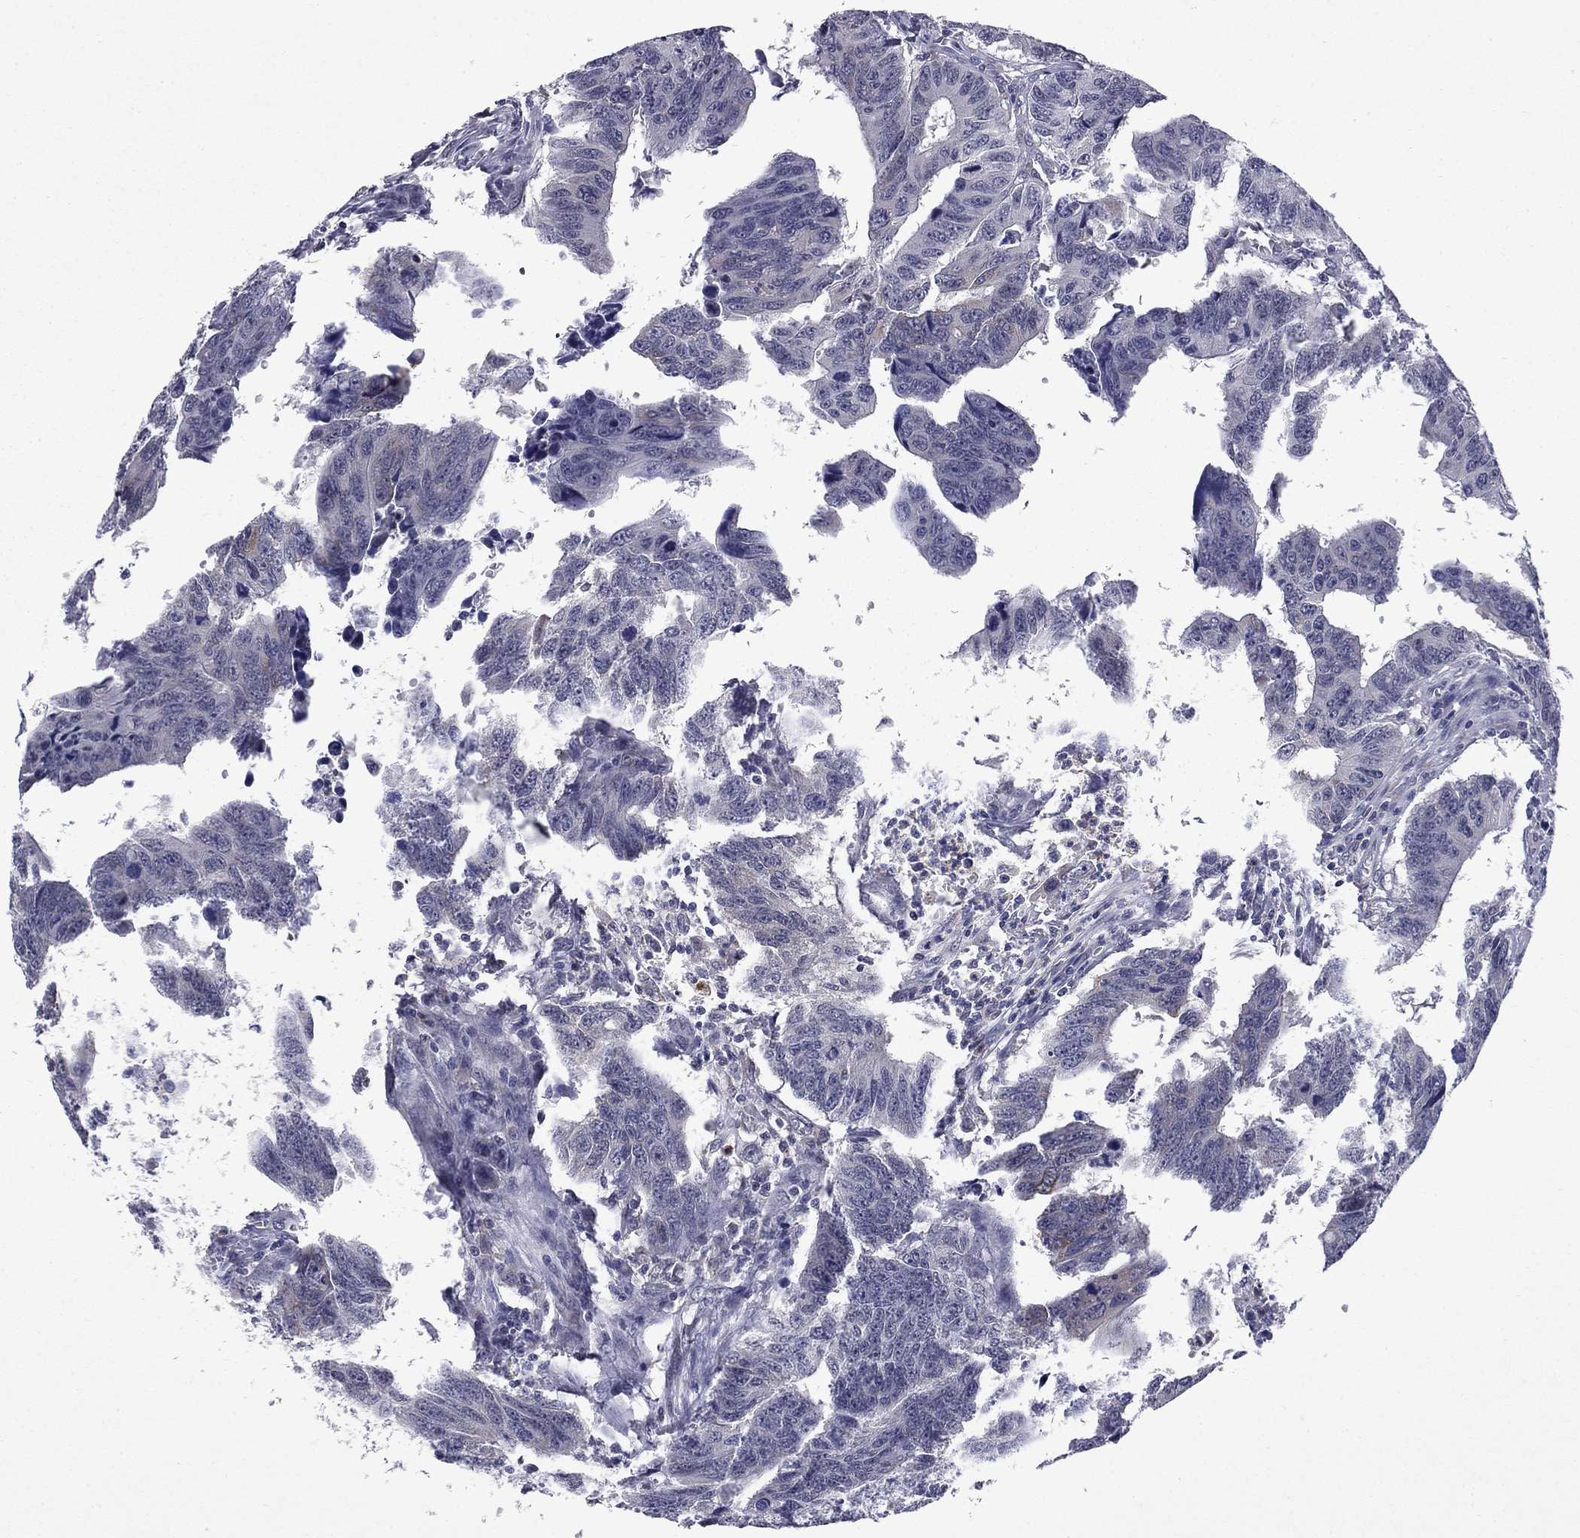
{"staining": {"intensity": "negative", "quantity": "none", "location": "none"}, "tissue": "colorectal cancer", "cell_type": "Tumor cells", "image_type": "cancer", "snomed": [{"axis": "morphology", "description": "Adenocarcinoma, NOS"}, {"axis": "topography", "description": "Appendix"}, {"axis": "topography", "description": "Colon"}, {"axis": "topography", "description": "Cecum"}, {"axis": "topography", "description": "Colon asc"}], "caption": "Tumor cells show no significant expression in colorectal cancer. (DAB (3,3'-diaminobenzidine) immunohistochemistry (IHC) visualized using brightfield microscopy, high magnification).", "gene": "ECM1", "patient": {"sex": "female", "age": 85}}